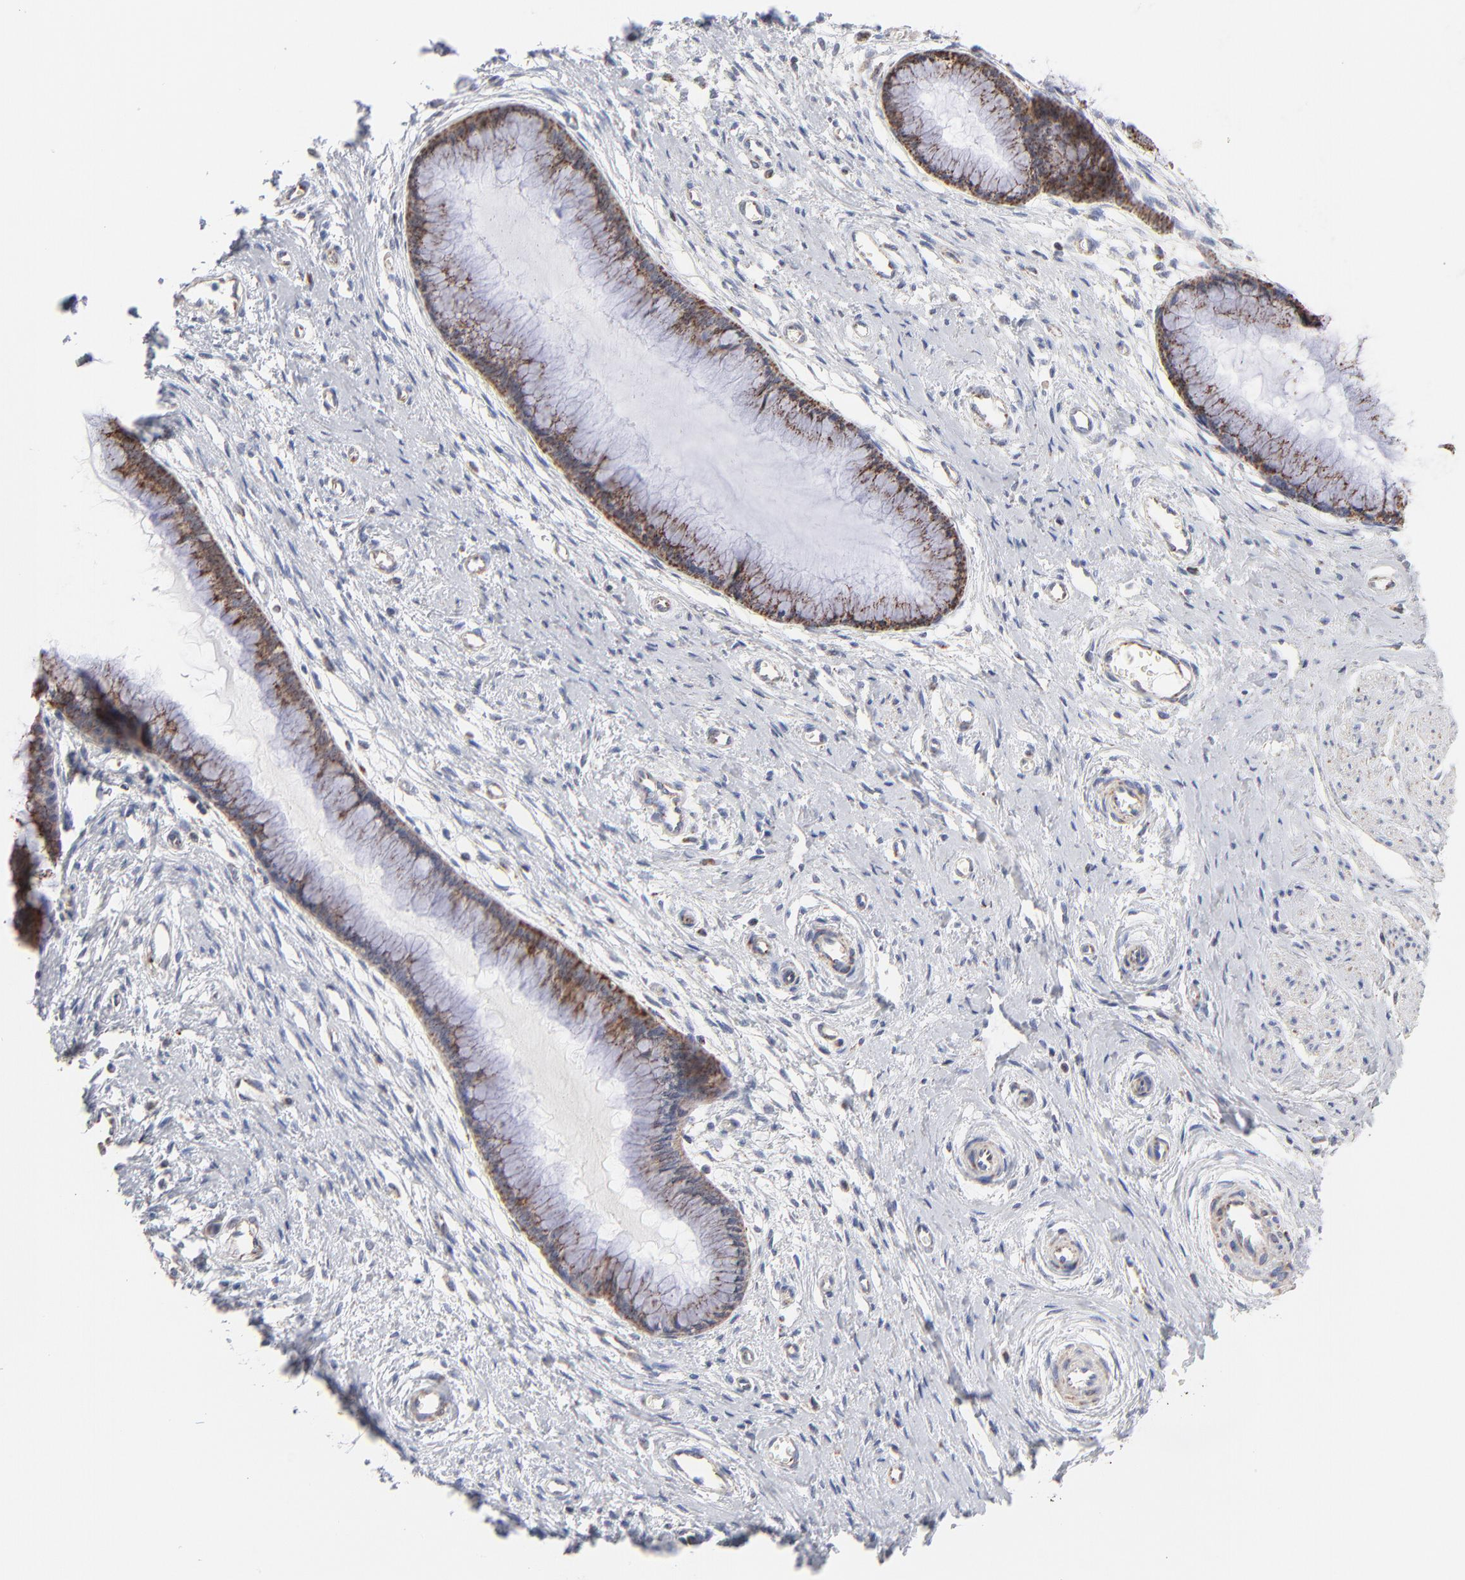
{"staining": {"intensity": "moderate", "quantity": ">75%", "location": "cytoplasmic/membranous"}, "tissue": "cervix", "cell_type": "Glandular cells", "image_type": "normal", "snomed": [{"axis": "morphology", "description": "Normal tissue, NOS"}, {"axis": "topography", "description": "Cervix"}], "caption": "A brown stain shows moderate cytoplasmic/membranous staining of a protein in glandular cells of unremarkable human cervix.", "gene": "MRPL58", "patient": {"sex": "female", "age": 55}}